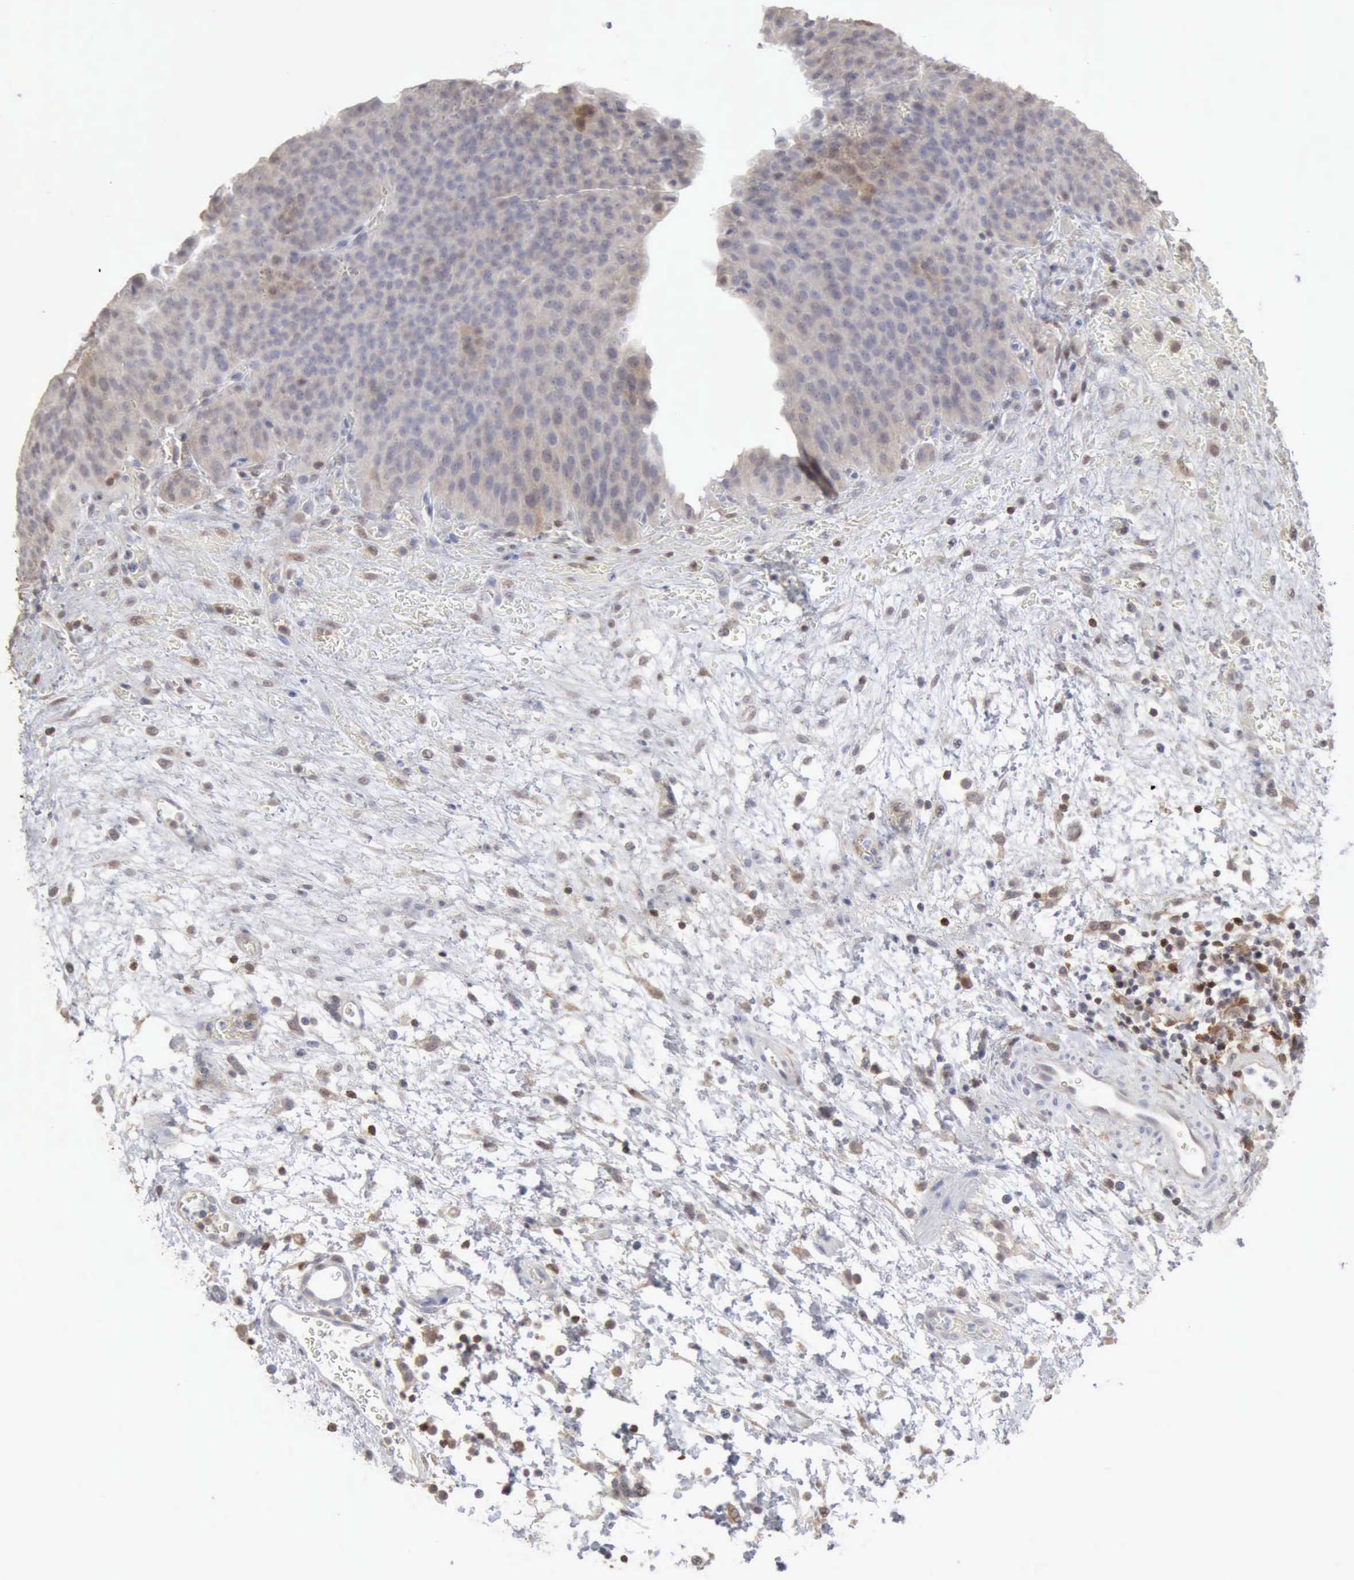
{"staining": {"intensity": "moderate", "quantity": "25%-75%", "location": "cytoplasmic/membranous,nuclear"}, "tissue": "urinary bladder", "cell_type": "Urothelial cells", "image_type": "normal", "snomed": [{"axis": "morphology", "description": "Normal tissue, NOS"}, {"axis": "topography", "description": "Smooth muscle"}, {"axis": "topography", "description": "Urinary bladder"}], "caption": "Urinary bladder was stained to show a protein in brown. There is medium levels of moderate cytoplasmic/membranous,nuclear expression in about 25%-75% of urothelial cells. Ihc stains the protein of interest in brown and the nuclei are stained blue.", "gene": "STAT1", "patient": {"sex": "male", "age": 35}}